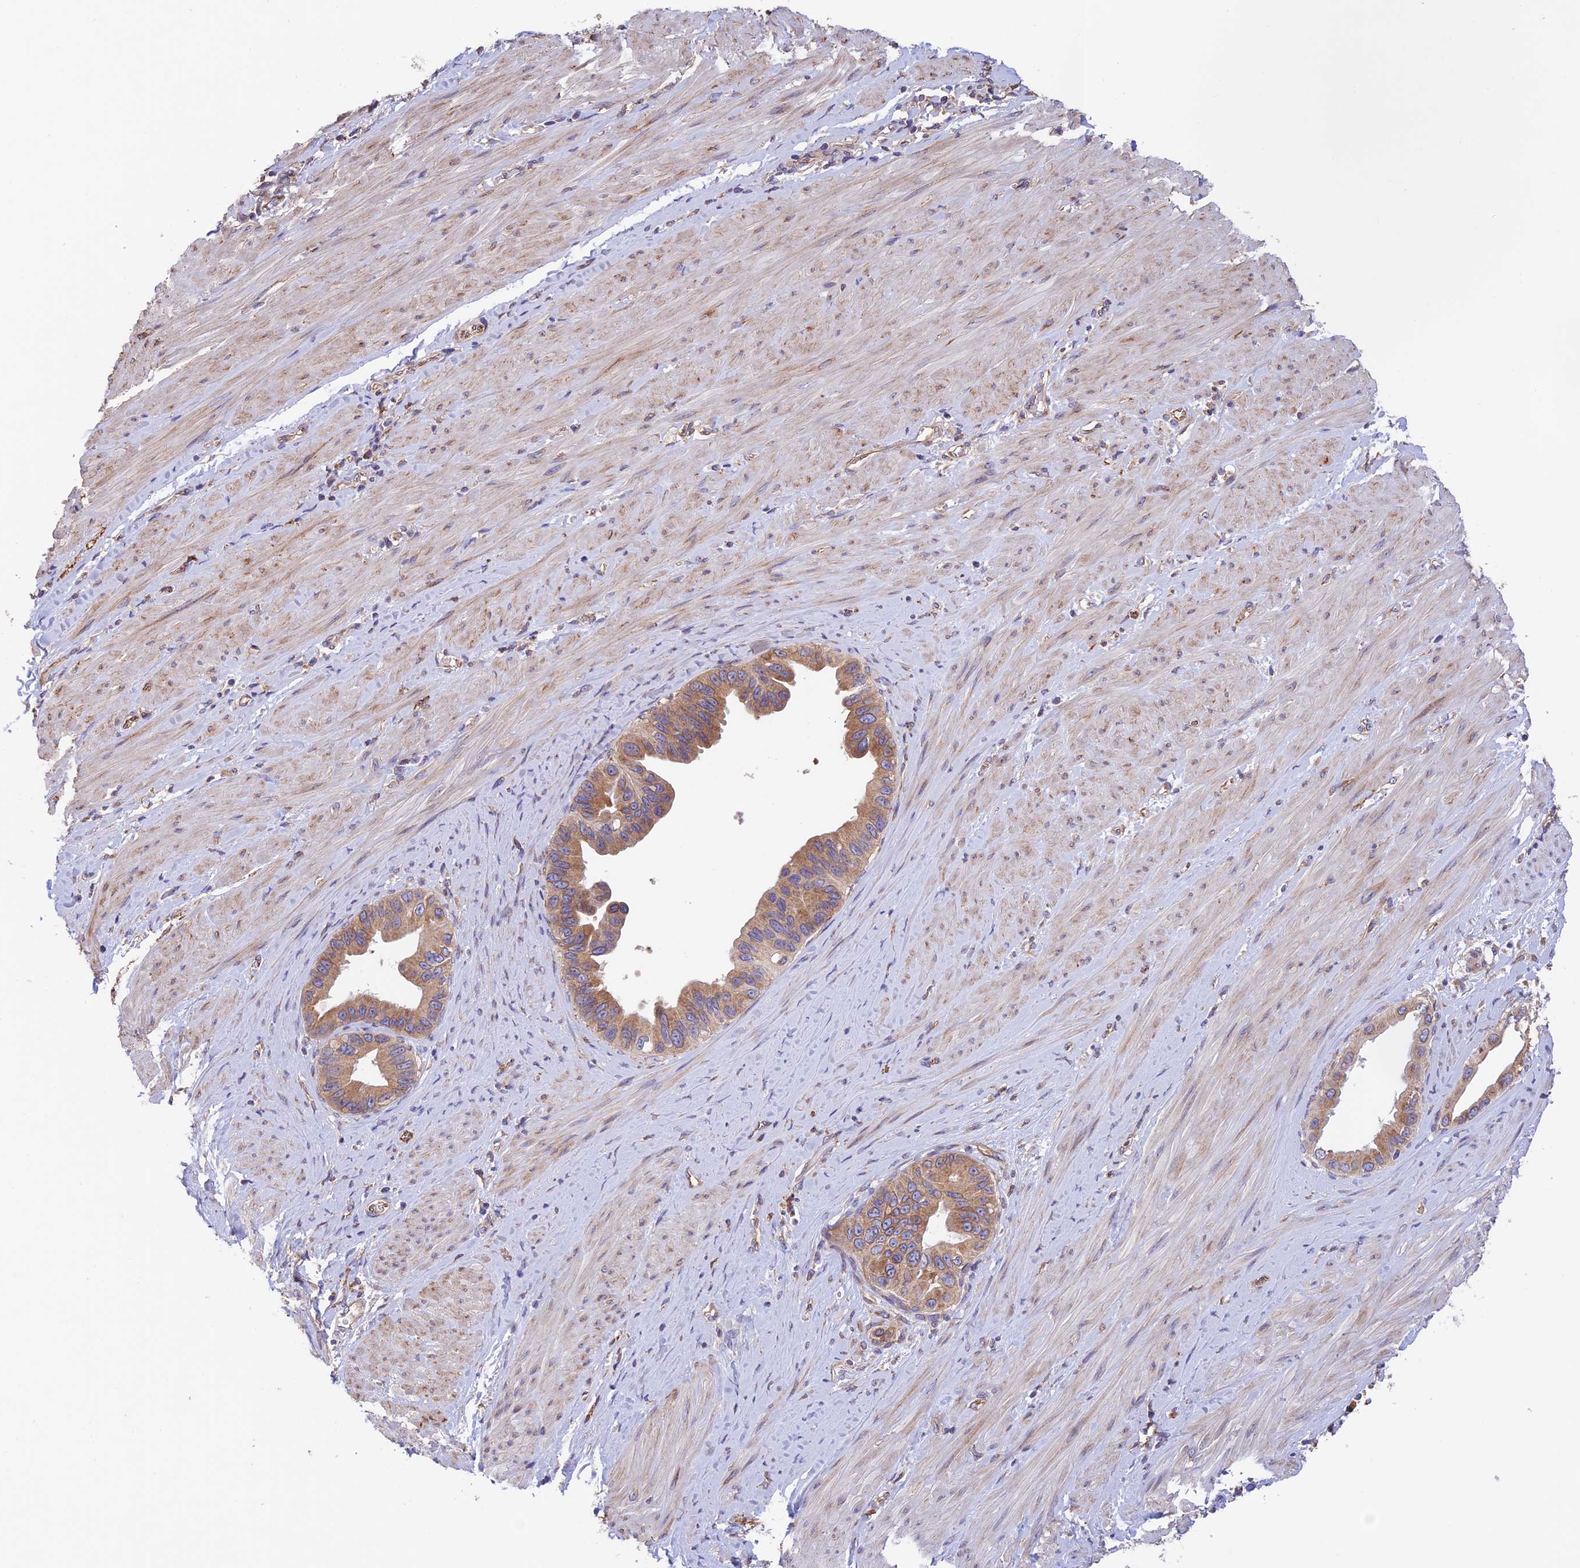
{"staining": {"intensity": "moderate", "quantity": ">75%", "location": "cytoplasmic/membranous"}, "tissue": "pancreatic cancer", "cell_type": "Tumor cells", "image_type": "cancer", "snomed": [{"axis": "morphology", "description": "Adenocarcinoma, NOS"}, {"axis": "topography", "description": "Pancreas"}], "caption": "High-magnification brightfield microscopy of pancreatic cancer (adenocarcinoma) stained with DAB (brown) and counterstained with hematoxylin (blue). tumor cells exhibit moderate cytoplasmic/membranous staining is seen in about>75% of cells. (IHC, brightfield microscopy, high magnification).", "gene": "EMC3", "patient": {"sex": "female", "age": 56}}